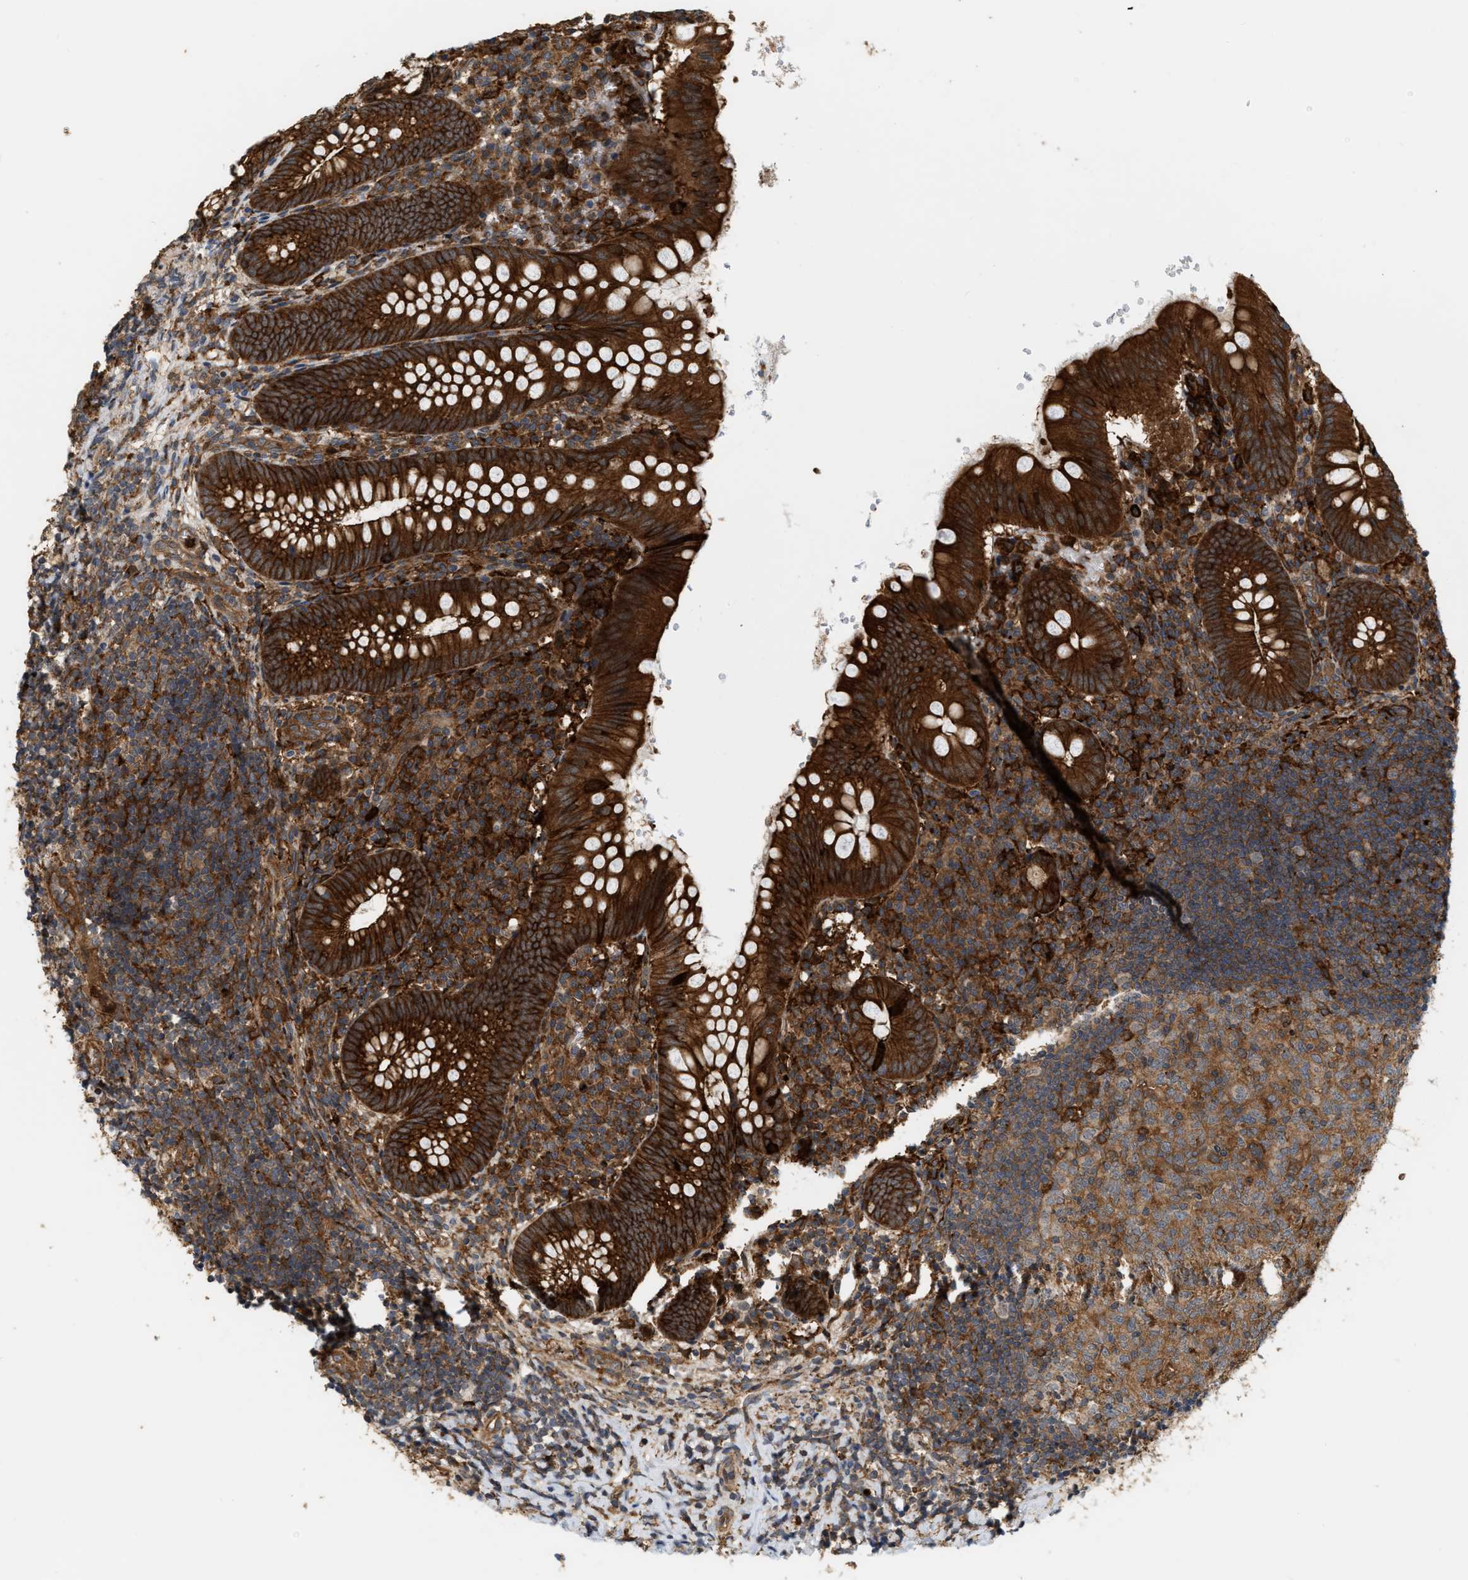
{"staining": {"intensity": "strong", "quantity": ">75%", "location": "cytoplasmic/membranous"}, "tissue": "appendix", "cell_type": "Glandular cells", "image_type": "normal", "snomed": [{"axis": "morphology", "description": "Normal tissue, NOS"}, {"axis": "topography", "description": "Appendix"}], "caption": "A brown stain highlights strong cytoplasmic/membranous expression of a protein in glandular cells of normal appendix.", "gene": "IQCE", "patient": {"sex": "male", "age": 8}}